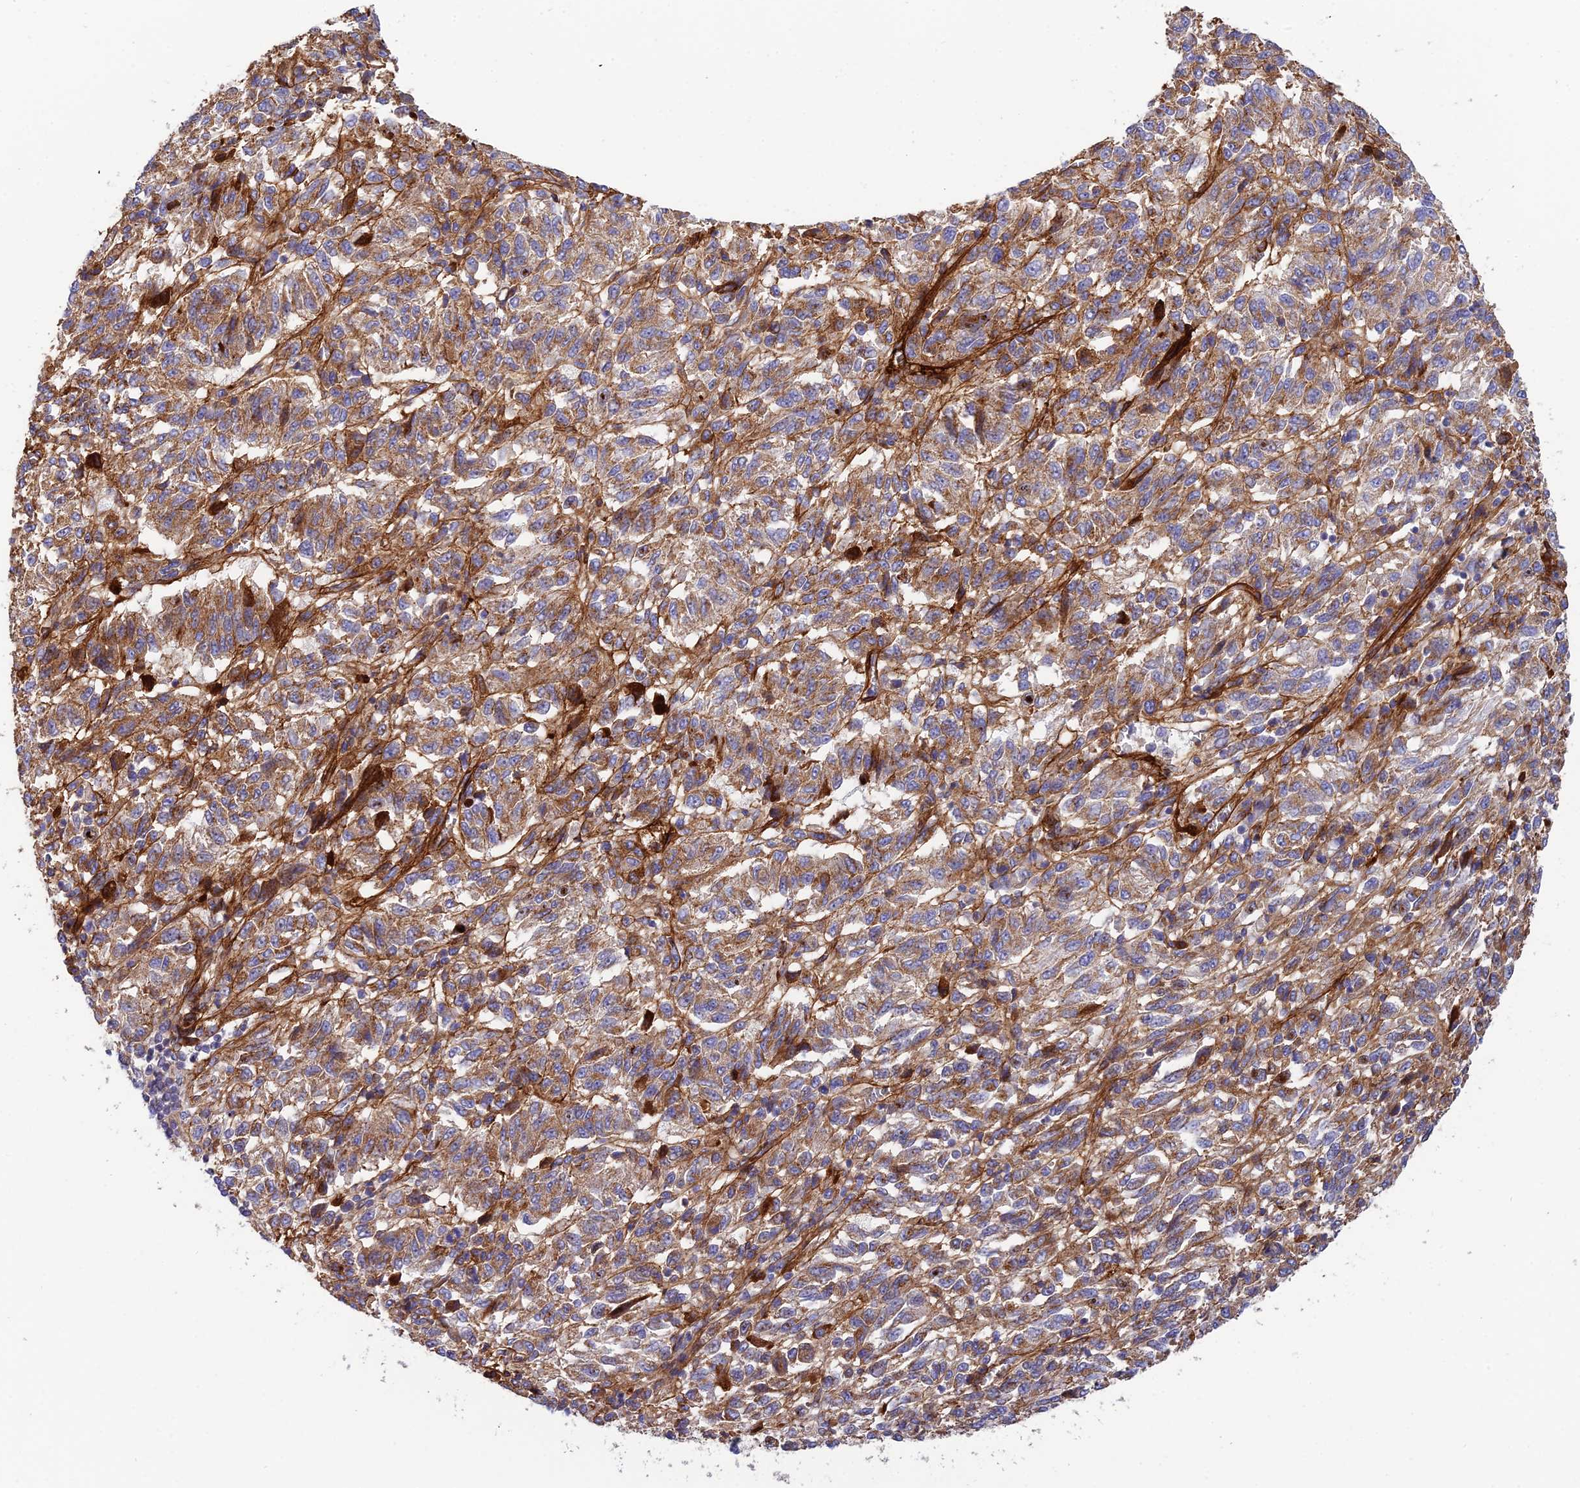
{"staining": {"intensity": "moderate", "quantity": ">75%", "location": "cytoplasmic/membranous"}, "tissue": "melanoma", "cell_type": "Tumor cells", "image_type": "cancer", "snomed": [{"axis": "morphology", "description": "Malignant melanoma, Metastatic site"}, {"axis": "topography", "description": "Lung"}], "caption": "DAB immunohistochemical staining of human malignant melanoma (metastatic site) demonstrates moderate cytoplasmic/membranous protein positivity in approximately >75% of tumor cells. The protein of interest is shown in brown color, while the nuclei are stained blue.", "gene": "CSPG4", "patient": {"sex": "male", "age": 64}}